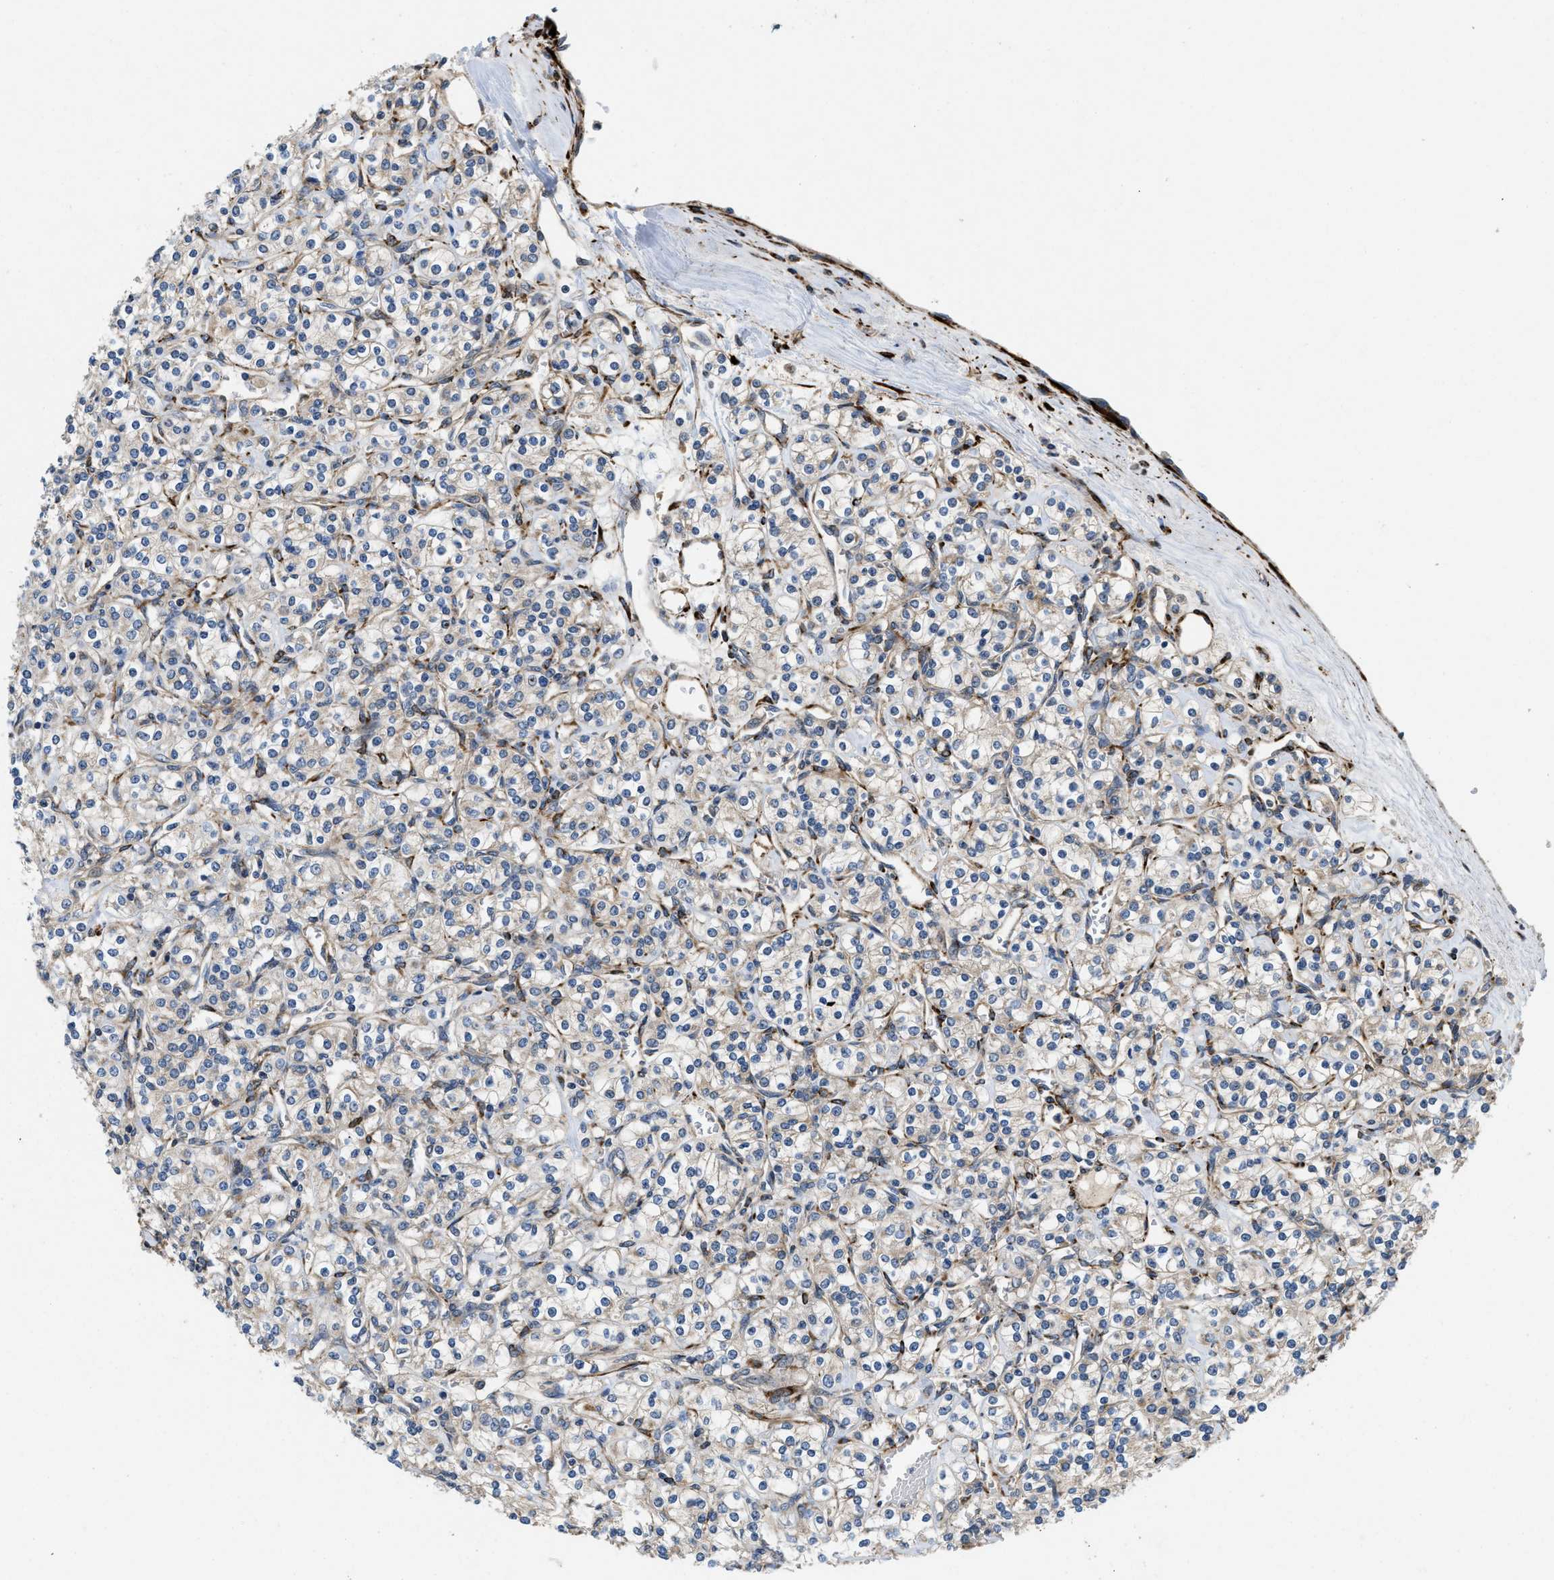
{"staining": {"intensity": "negative", "quantity": "none", "location": "none"}, "tissue": "renal cancer", "cell_type": "Tumor cells", "image_type": "cancer", "snomed": [{"axis": "morphology", "description": "Adenocarcinoma, NOS"}, {"axis": "topography", "description": "Kidney"}], "caption": "Human renal adenocarcinoma stained for a protein using immunohistochemistry (IHC) displays no staining in tumor cells.", "gene": "ZNF599", "patient": {"sex": "male", "age": 77}}